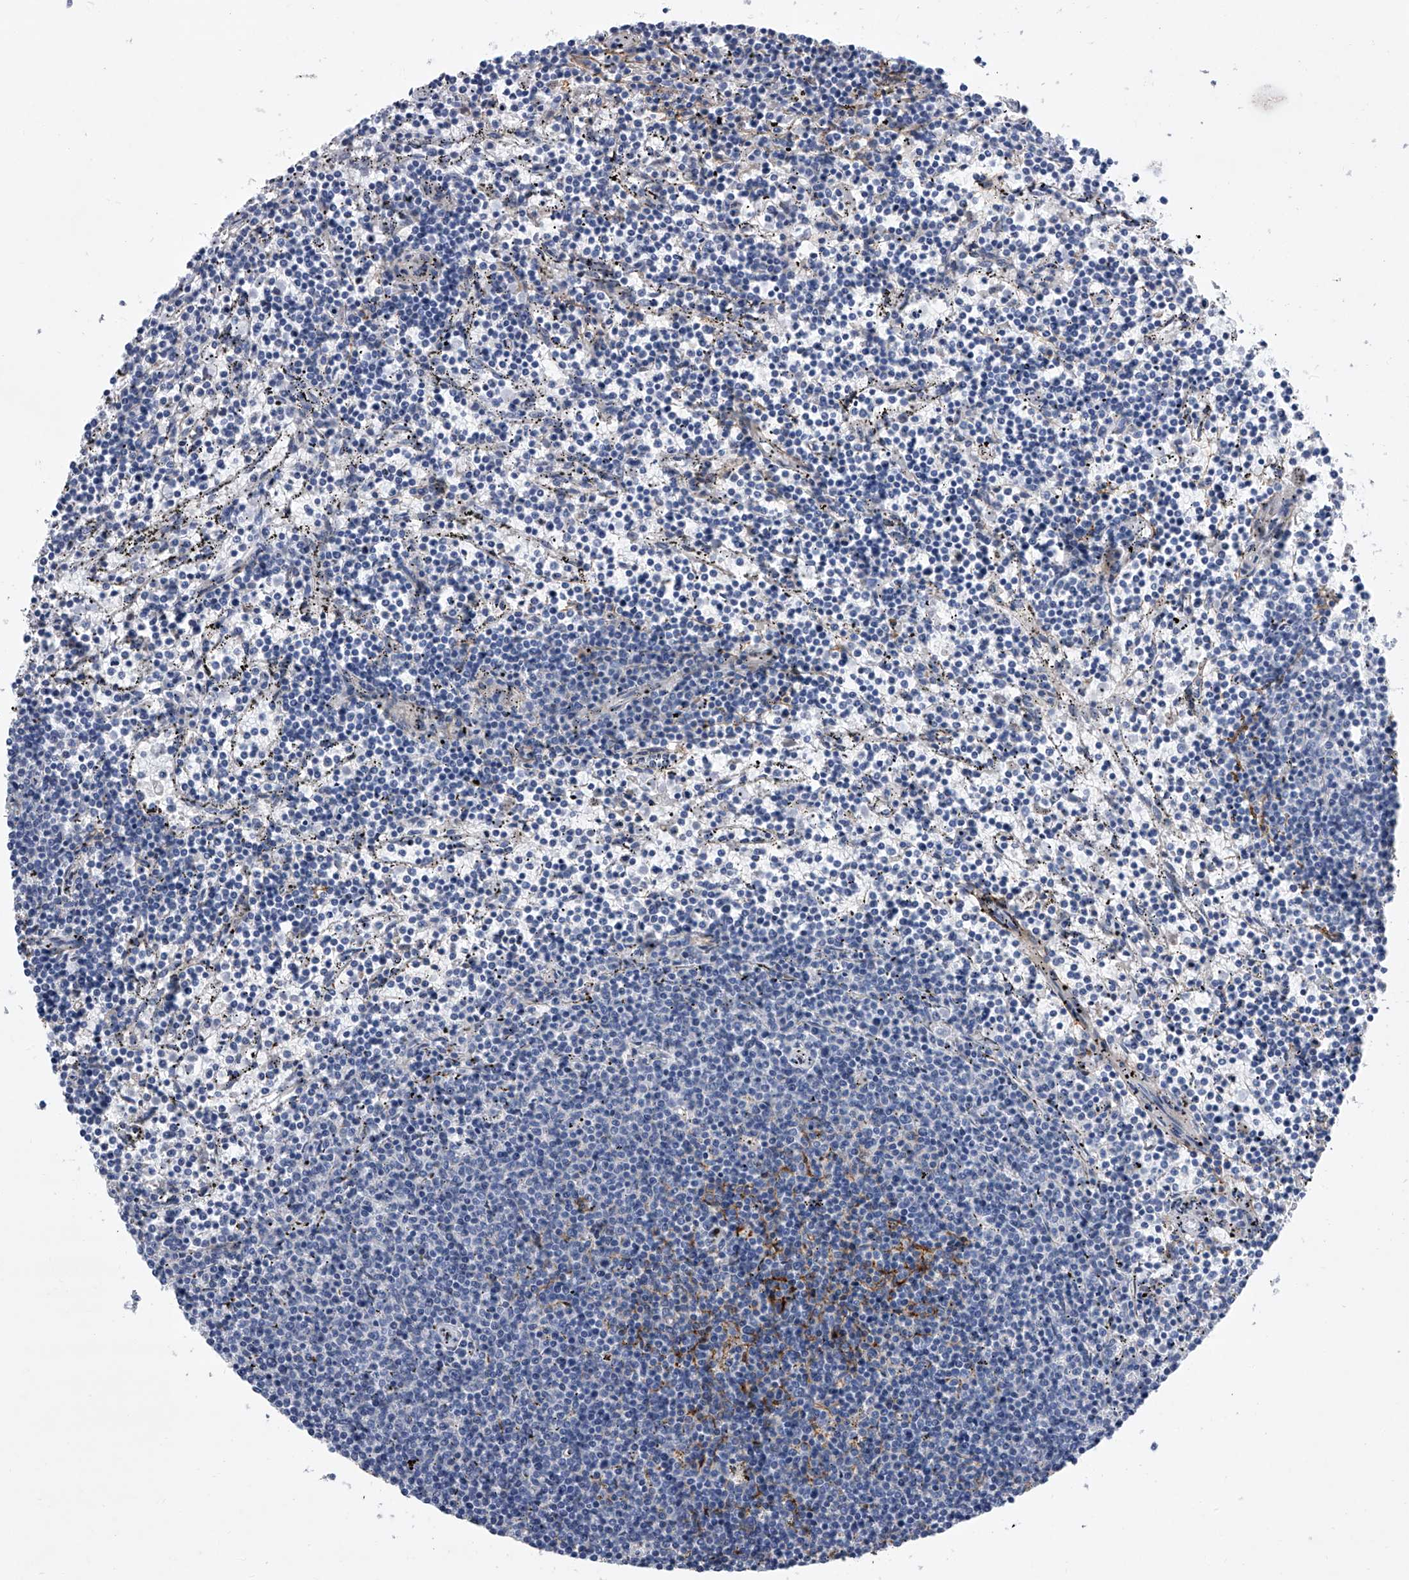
{"staining": {"intensity": "negative", "quantity": "none", "location": "none"}, "tissue": "lymphoma", "cell_type": "Tumor cells", "image_type": "cancer", "snomed": [{"axis": "morphology", "description": "Malignant lymphoma, non-Hodgkin's type, Low grade"}, {"axis": "topography", "description": "Spleen"}], "caption": "An image of human malignant lymphoma, non-Hodgkin's type (low-grade) is negative for staining in tumor cells. The staining was performed using DAB (3,3'-diaminobenzidine) to visualize the protein expression in brown, while the nuclei were stained in blue with hematoxylin (Magnification: 20x).", "gene": "ALG14", "patient": {"sex": "female", "age": 50}}